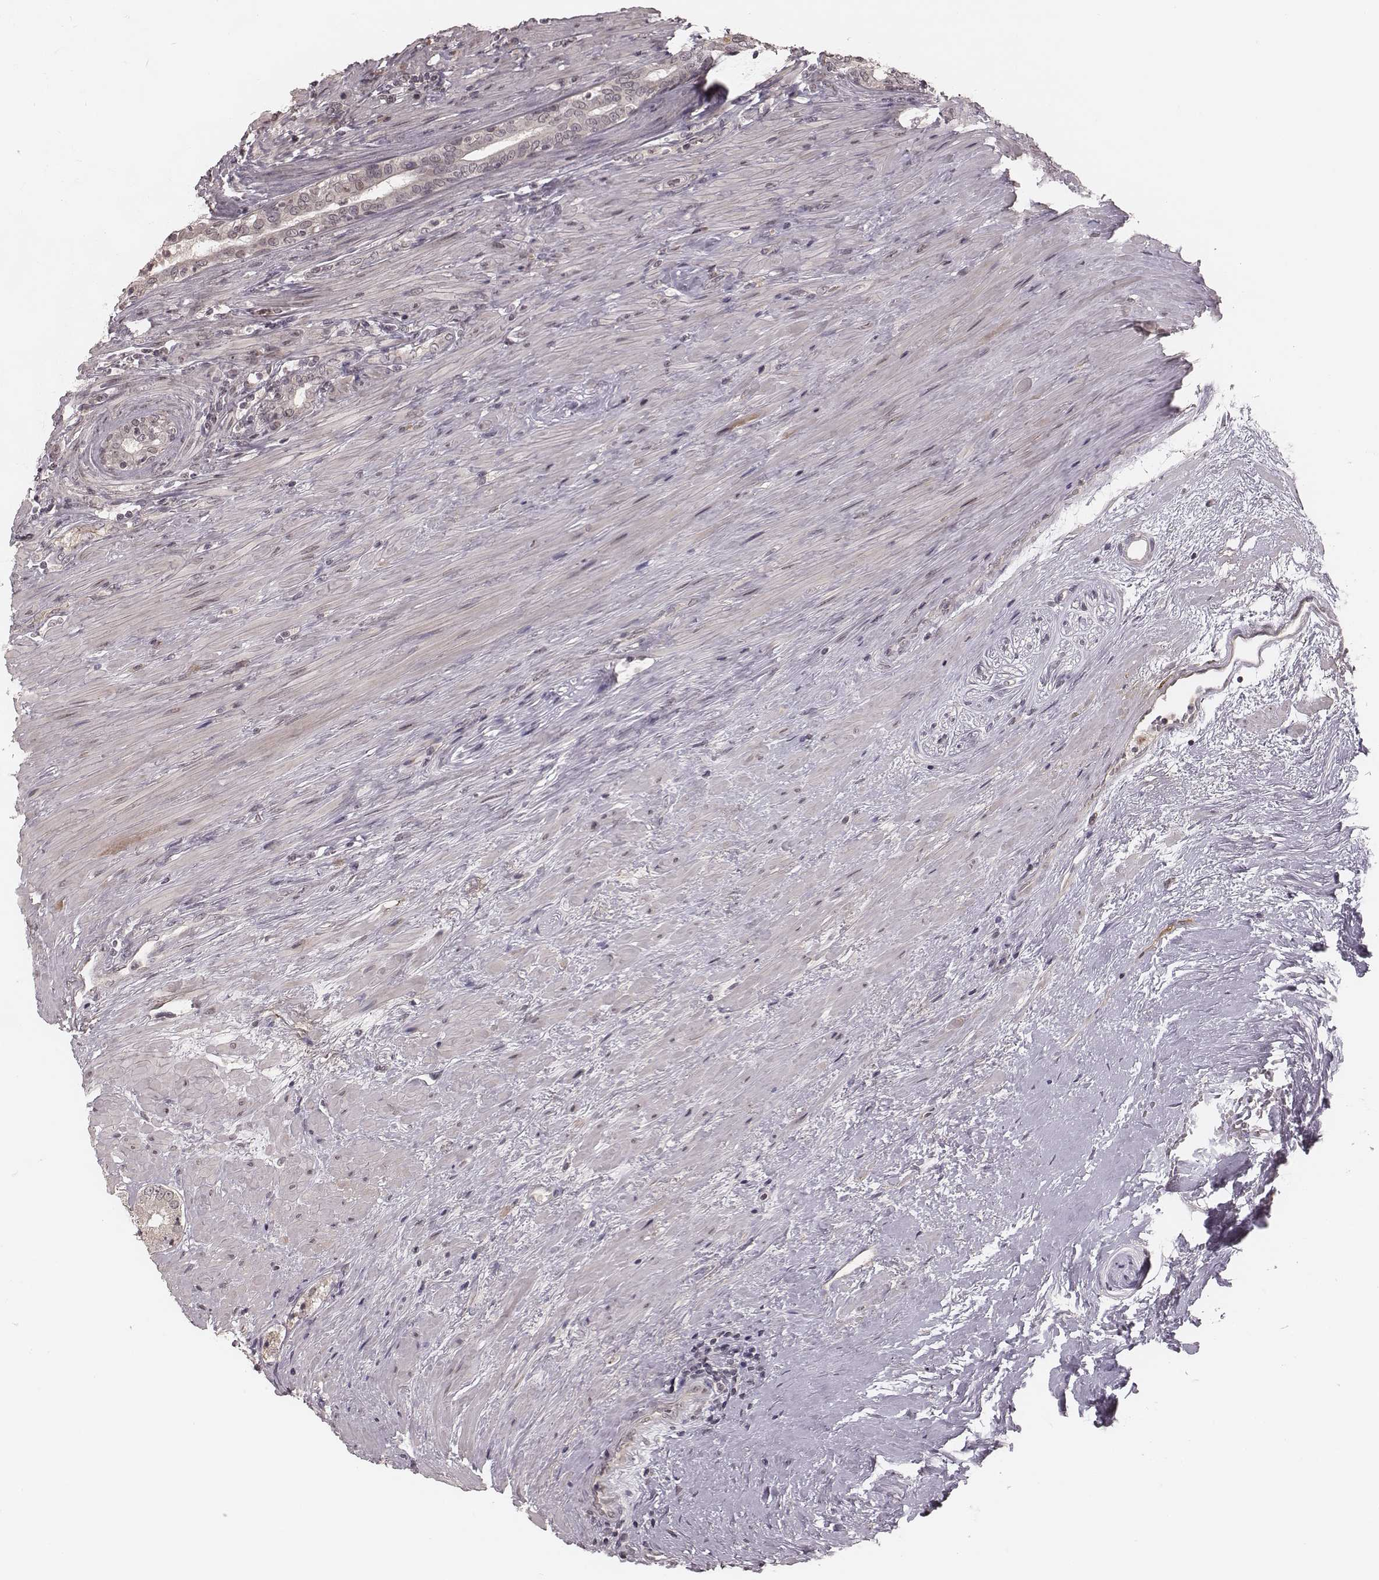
{"staining": {"intensity": "negative", "quantity": "none", "location": "none"}, "tissue": "prostate cancer", "cell_type": "Tumor cells", "image_type": "cancer", "snomed": [{"axis": "morphology", "description": "Adenocarcinoma, Low grade"}, {"axis": "topography", "description": "Prostate and seminal vesicle, NOS"}], "caption": "High power microscopy micrograph of an immunohistochemistry micrograph of prostate cancer (adenocarcinoma (low-grade)), revealing no significant expression in tumor cells.", "gene": "IL5", "patient": {"sex": "male", "age": 61}}